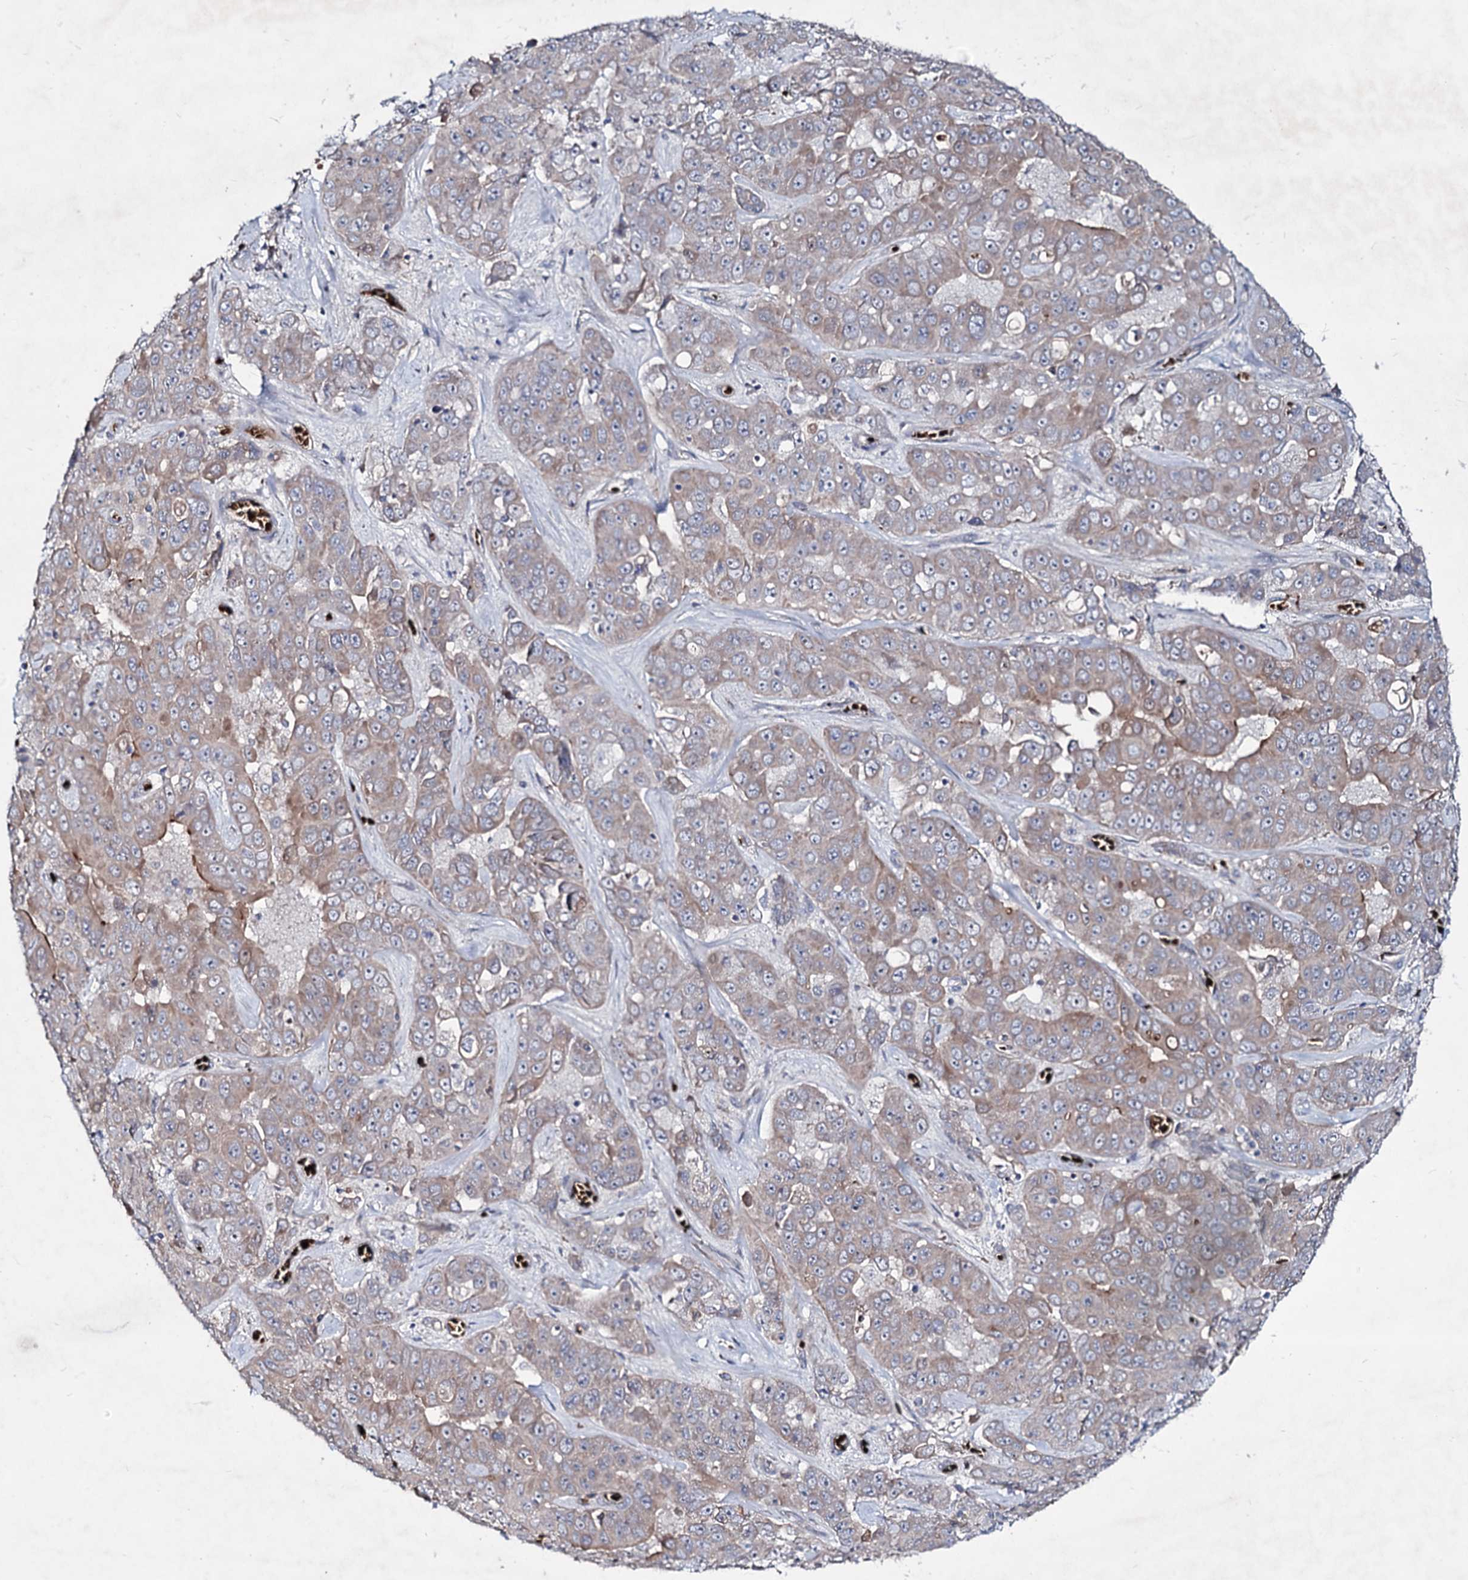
{"staining": {"intensity": "weak", "quantity": "25%-75%", "location": "cytoplasmic/membranous"}, "tissue": "liver cancer", "cell_type": "Tumor cells", "image_type": "cancer", "snomed": [{"axis": "morphology", "description": "Cholangiocarcinoma"}, {"axis": "topography", "description": "Liver"}], "caption": "Liver cancer stained with a protein marker reveals weak staining in tumor cells.", "gene": "RNF6", "patient": {"sex": "female", "age": 52}}